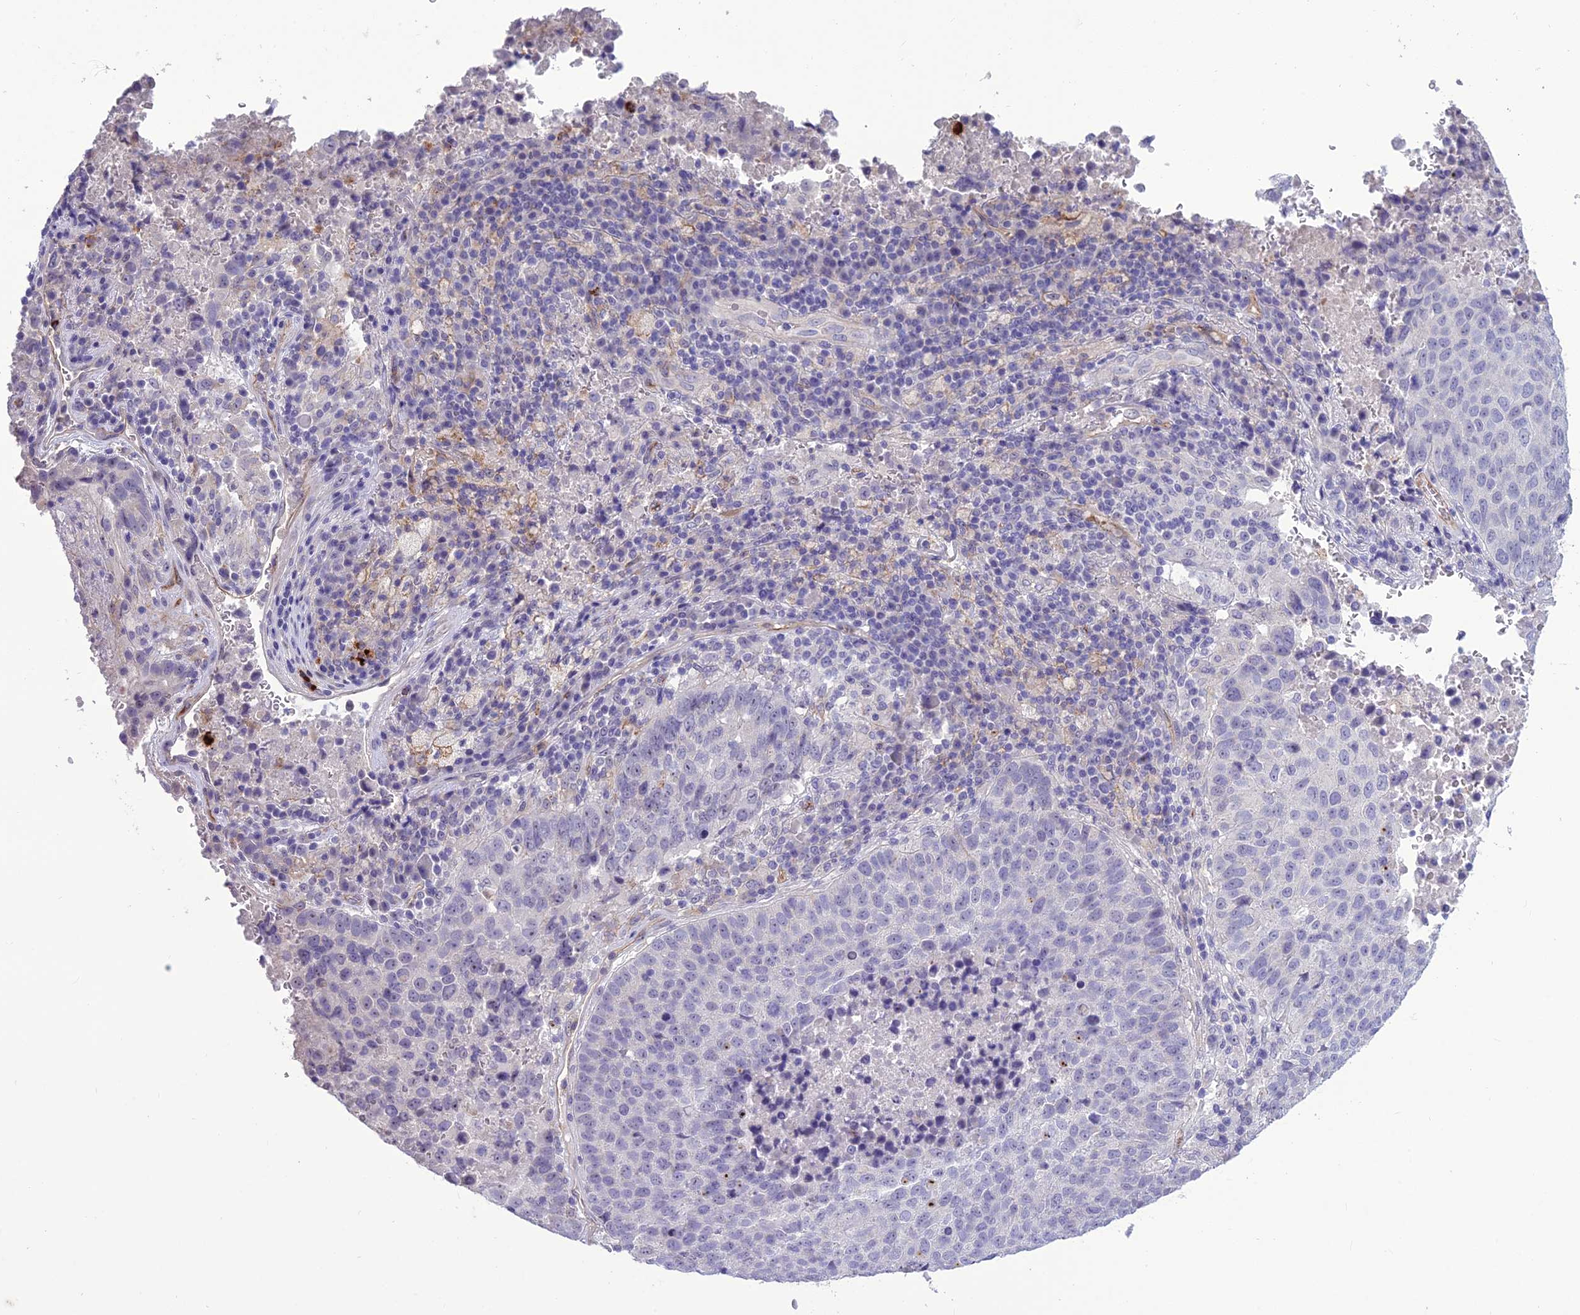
{"staining": {"intensity": "negative", "quantity": "none", "location": "none"}, "tissue": "lung cancer", "cell_type": "Tumor cells", "image_type": "cancer", "snomed": [{"axis": "morphology", "description": "Squamous cell carcinoma, NOS"}, {"axis": "topography", "description": "Lung"}], "caption": "IHC of human lung cancer (squamous cell carcinoma) shows no staining in tumor cells.", "gene": "BBS7", "patient": {"sex": "male", "age": 73}}